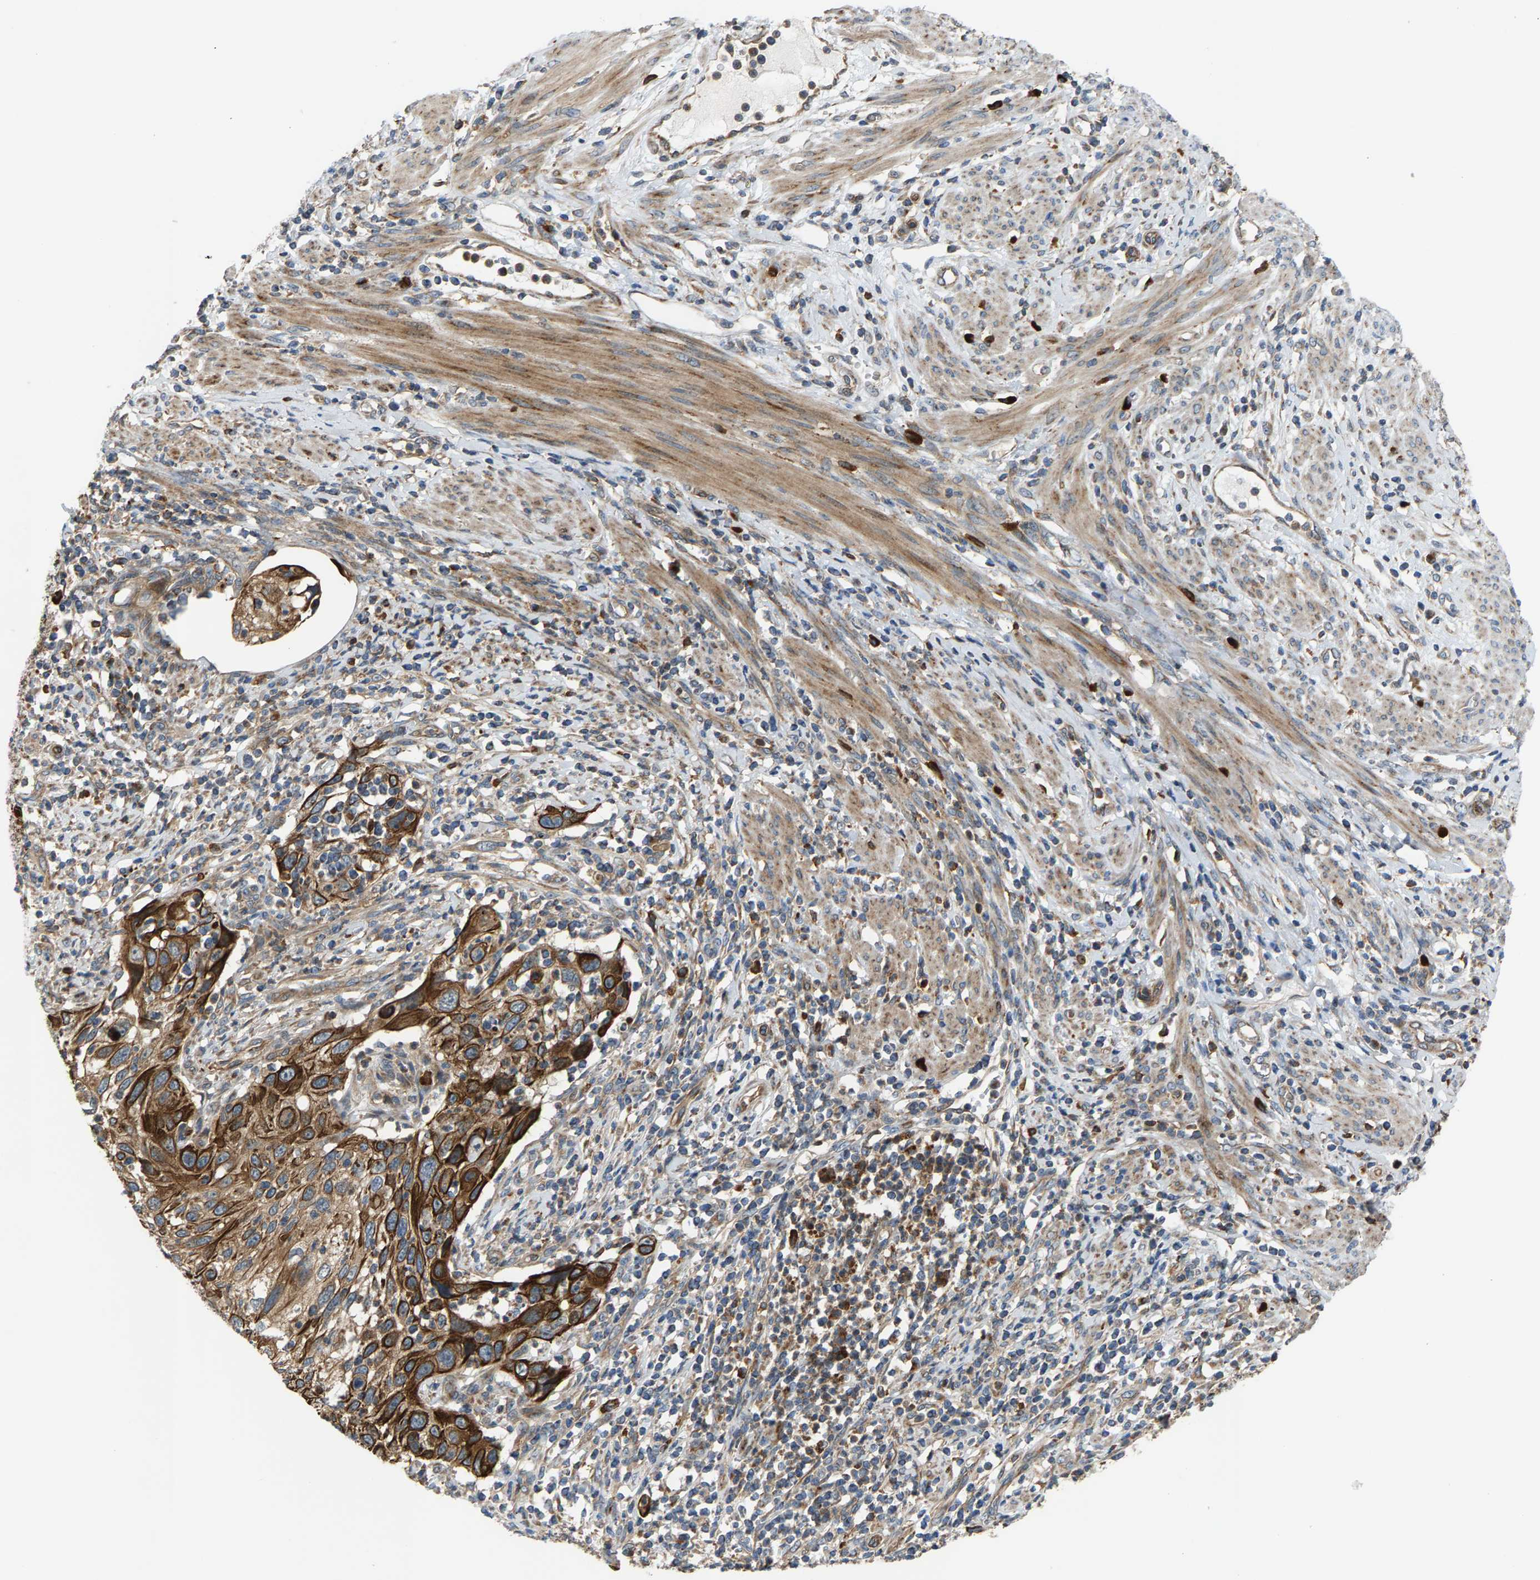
{"staining": {"intensity": "strong", "quantity": ">75%", "location": "cytoplasmic/membranous"}, "tissue": "cervical cancer", "cell_type": "Tumor cells", "image_type": "cancer", "snomed": [{"axis": "morphology", "description": "Squamous cell carcinoma, NOS"}, {"axis": "topography", "description": "Cervix"}], "caption": "Cervical squamous cell carcinoma stained with a protein marker displays strong staining in tumor cells.", "gene": "PDCL", "patient": {"sex": "female", "age": 70}}